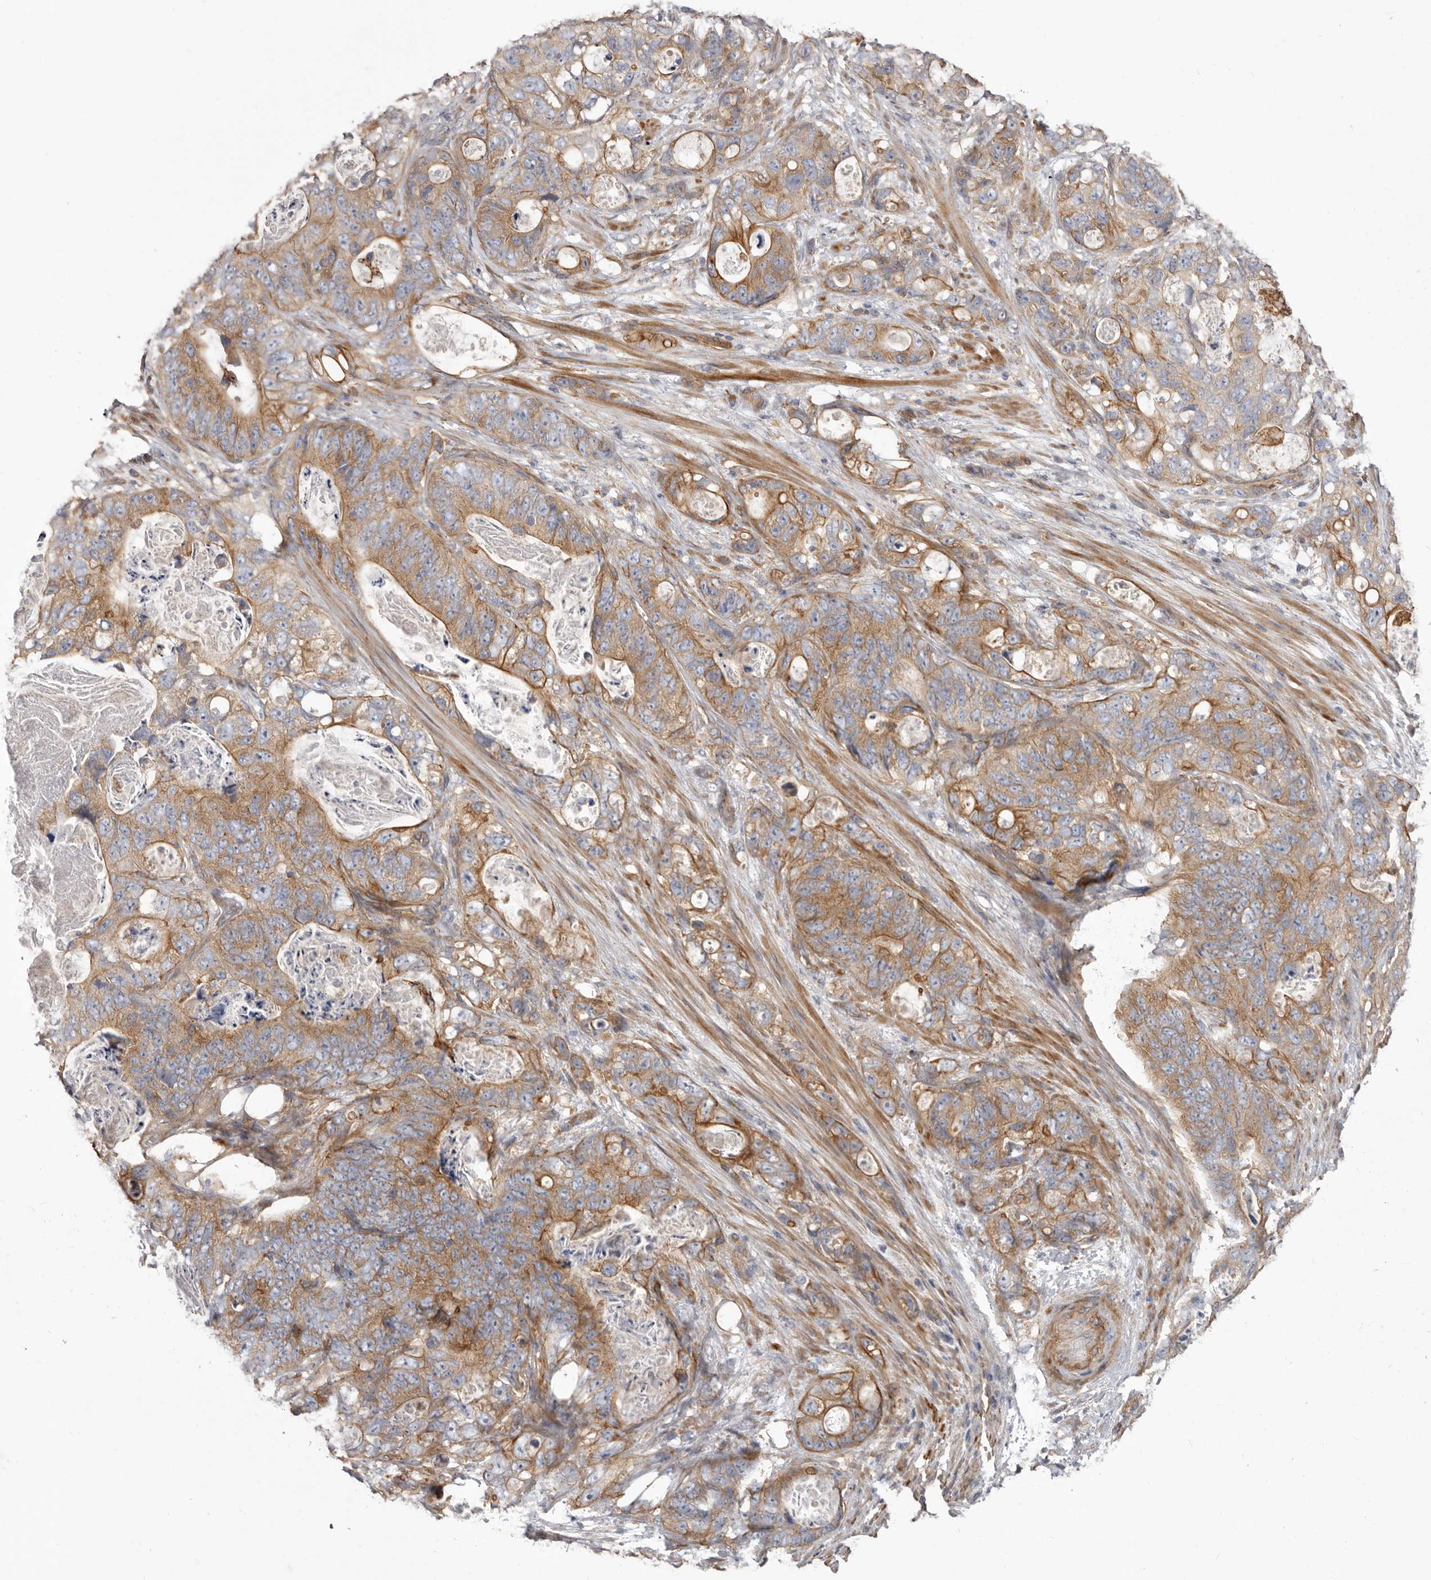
{"staining": {"intensity": "moderate", "quantity": ">75%", "location": "cytoplasmic/membranous"}, "tissue": "stomach cancer", "cell_type": "Tumor cells", "image_type": "cancer", "snomed": [{"axis": "morphology", "description": "Normal tissue, NOS"}, {"axis": "morphology", "description": "Adenocarcinoma, NOS"}, {"axis": "topography", "description": "Stomach"}], "caption": "Moderate cytoplasmic/membranous positivity for a protein is seen in approximately >75% of tumor cells of stomach cancer (adenocarcinoma) using immunohistochemistry (IHC).", "gene": "ENAH", "patient": {"sex": "female", "age": 89}}